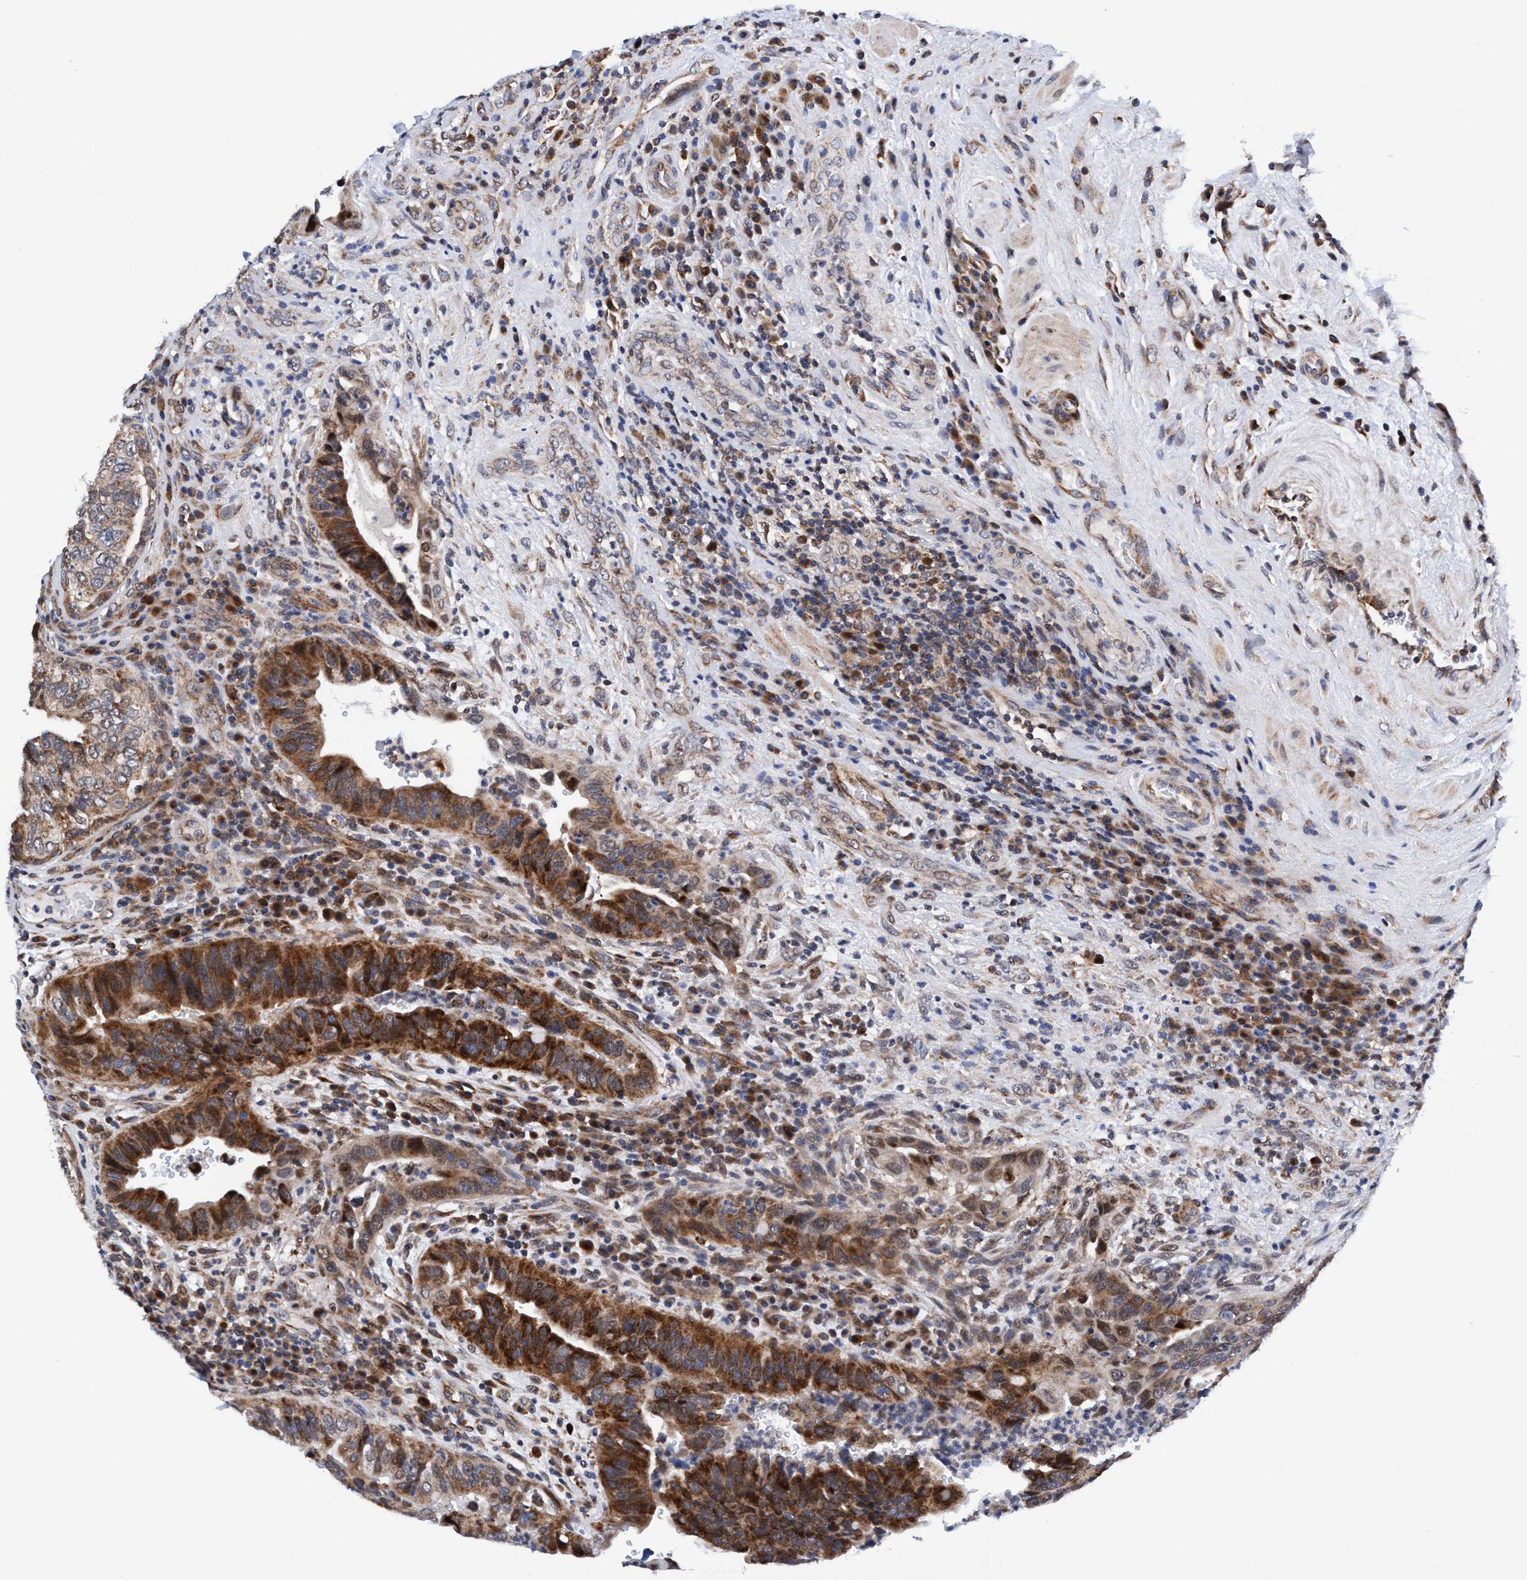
{"staining": {"intensity": "strong", "quantity": ">75%", "location": "cytoplasmic/membranous"}, "tissue": "urothelial cancer", "cell_type": "Tumor cells", "image_type": "cancer", "snomed": [{"axis": "morphology", "description": "Urothelial carcinoma, High grade"}, {"axis": "topography", "description": "Urinary bladder"}], "caption": "DAB (3,3'-diaminobenzidine) immunohistochemical staining of high-grade urothelial carcinoma shows strong cytoplasmic/membranous protein expression in approximately >75% of tumor cells.", "gene": "AGAP2", "patient": {"sex": "female", "age": 82}}